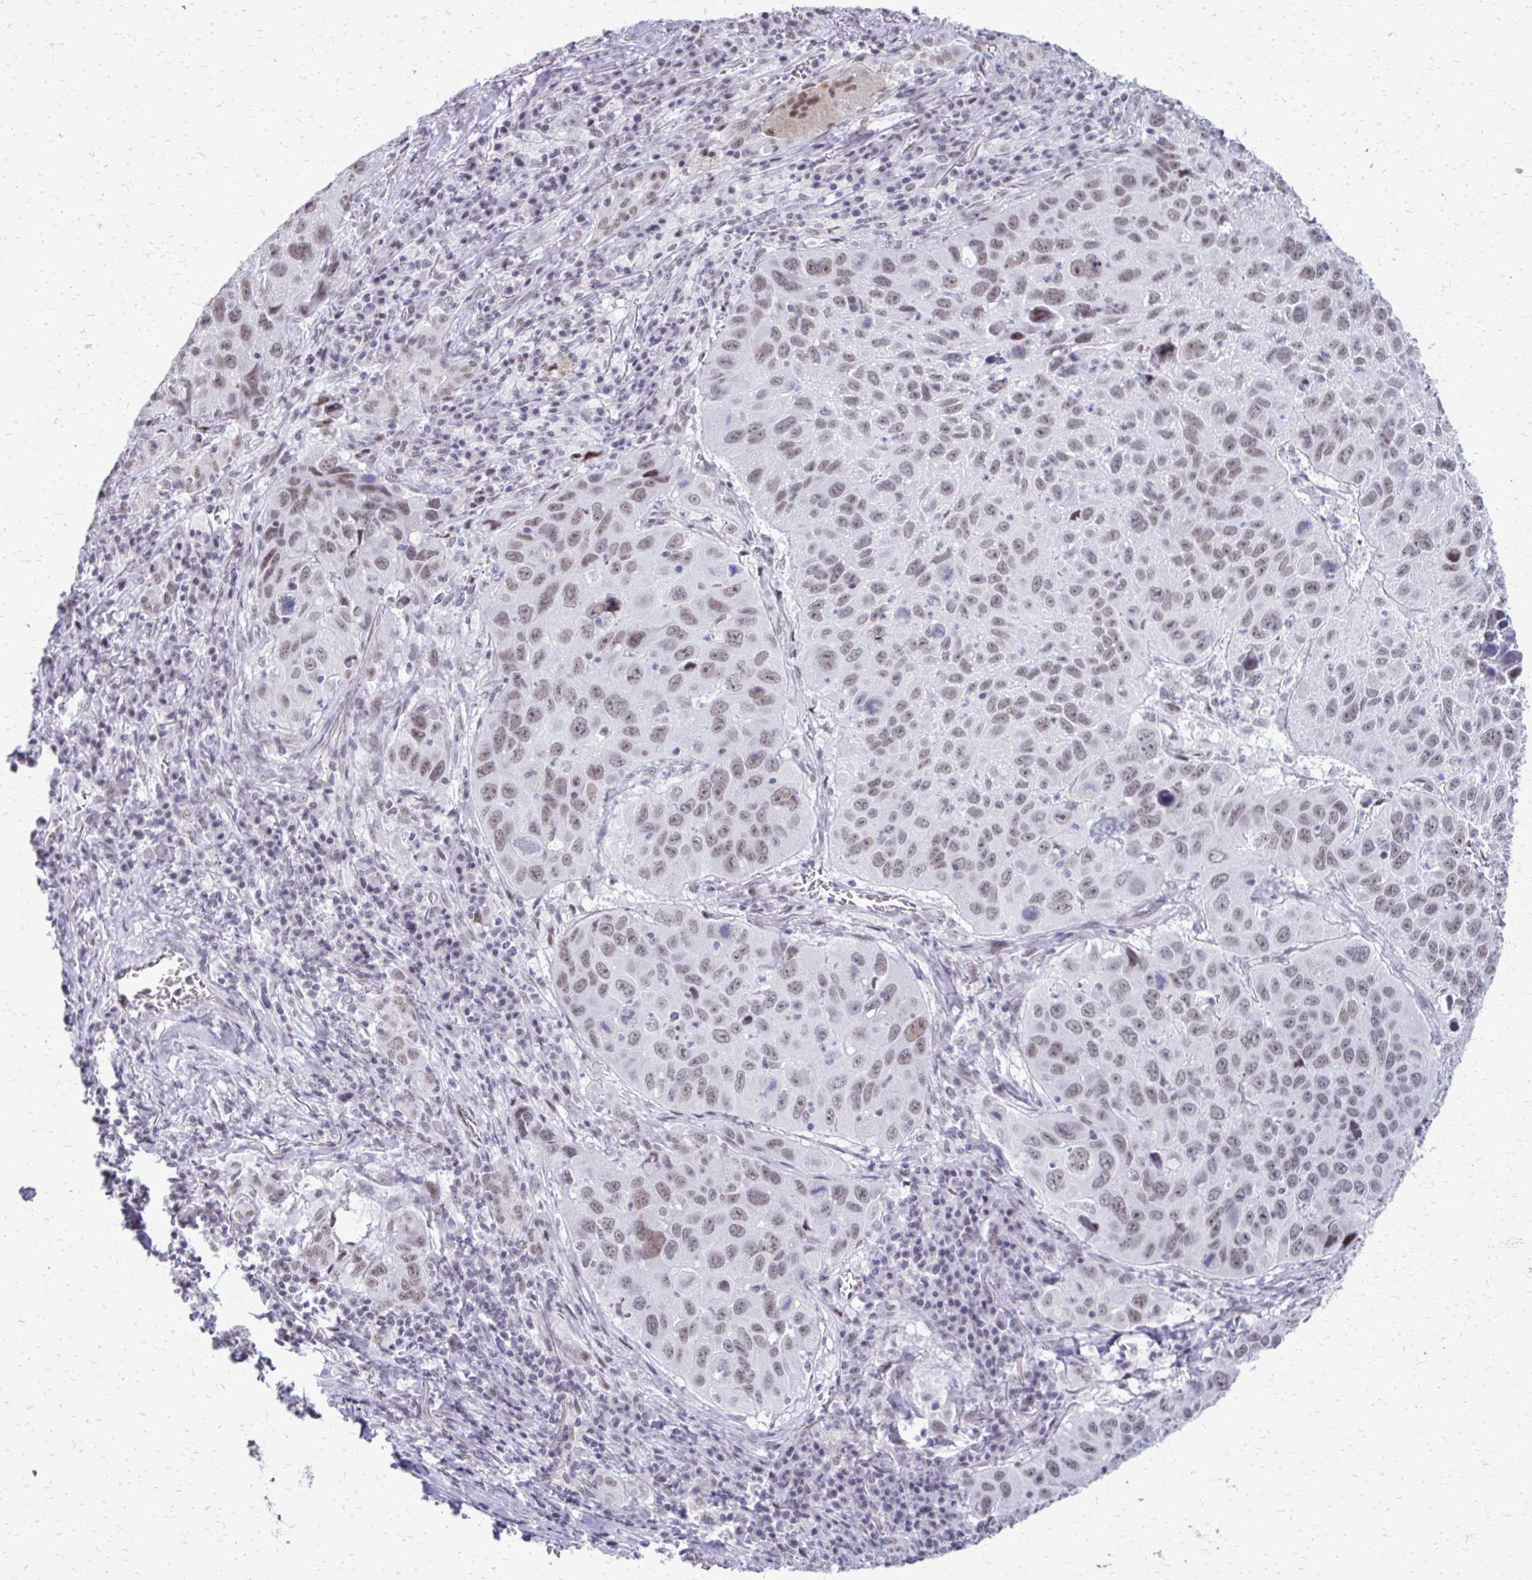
{"staining": {"intensity": "weak", "quantity": "25%-75%", "location": "nuclear"}, "tissue": "lung cancer", "cell_type": "Tumor cells", "image_type": "cancer", "snomed": [{"axis": "morphology", "description": "Squamous cell carcinoma, NOS"}, {"axis": "topography", "description": "Lung"}], "caption": "This is an image of IHC staining of lung cancer, which shows weak positivity in the nuclear of tumor cells.", "gene": "SS18", "patient": {"sex": "female", "age": 61}}